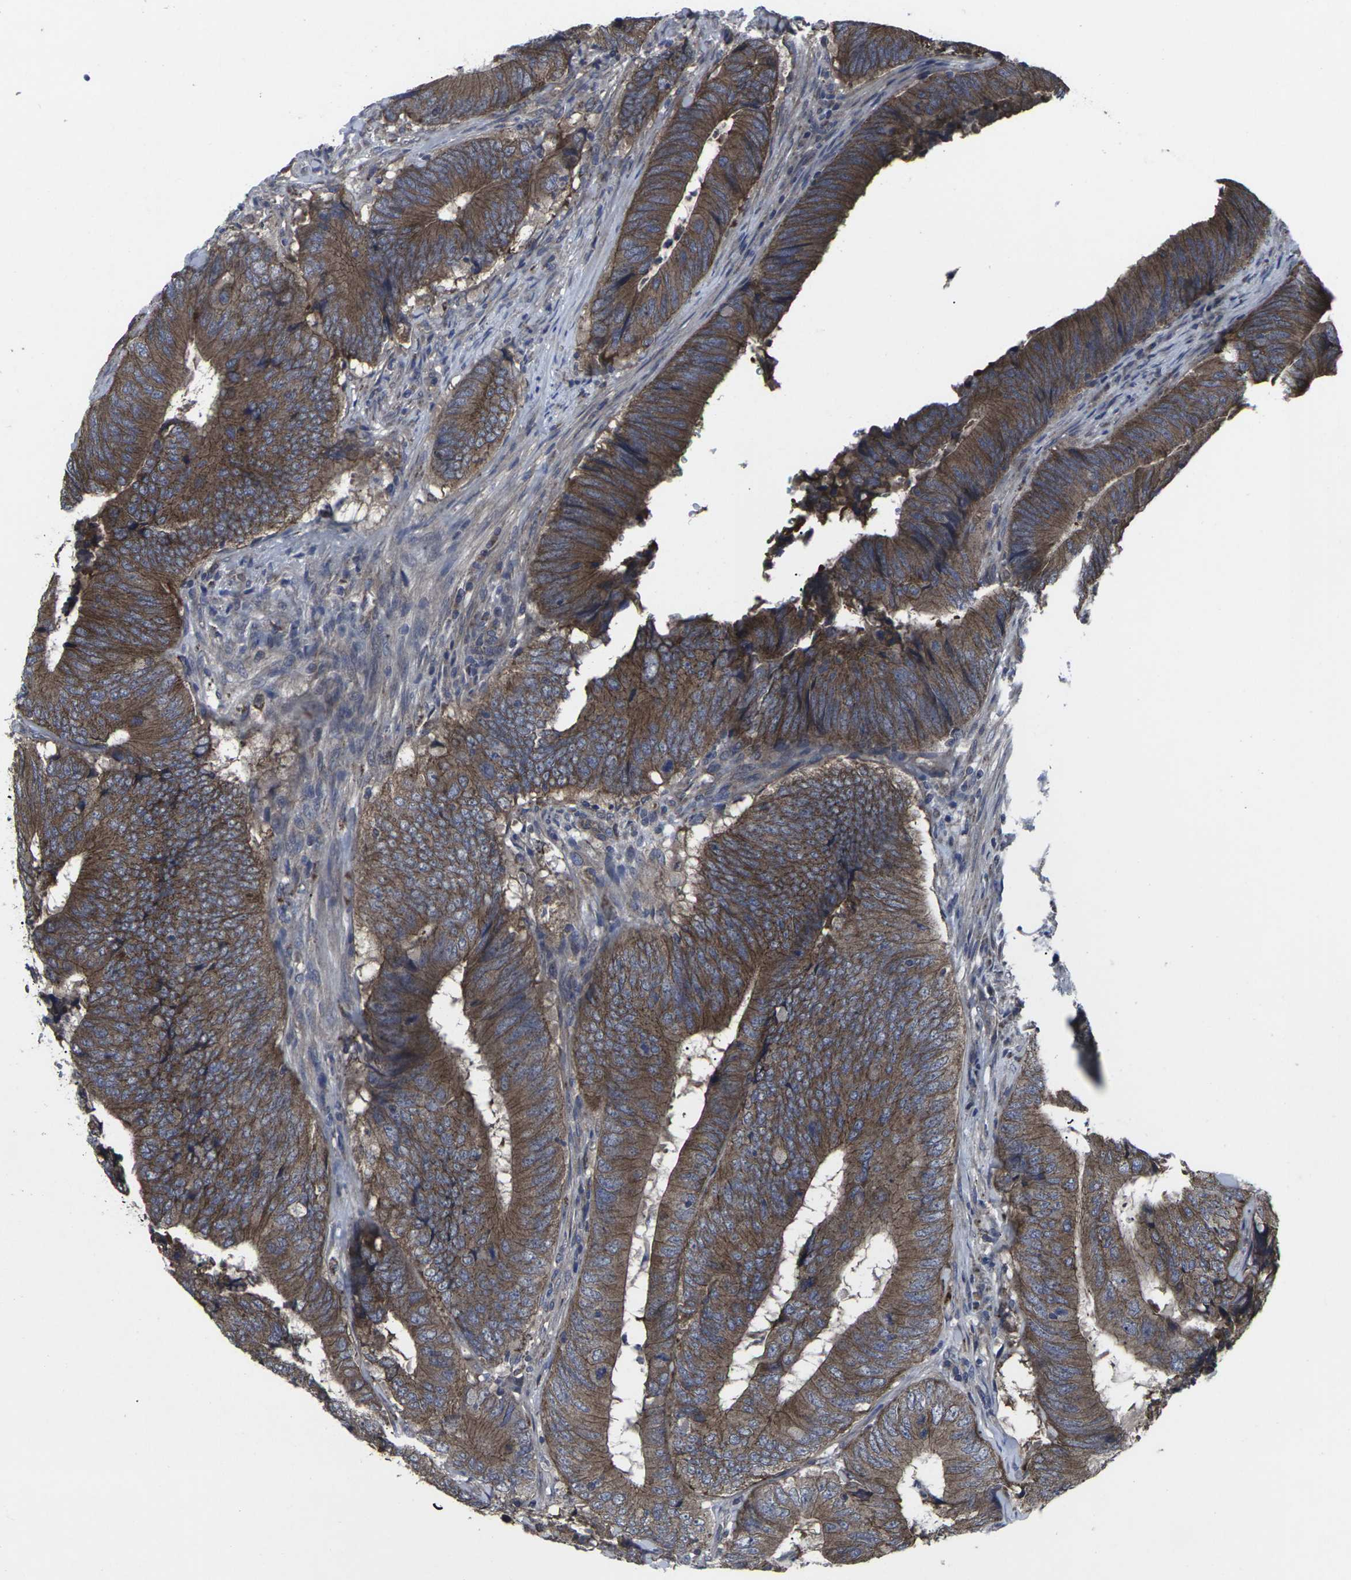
{"staining": {"intensity": "strong", "quantity": ">75%", "location": "cytoplasmic/membranous"}, "tissue": "colorectal cancer", "cell_type": "Tumor cells", "image_type": "cancer", "snomed": [{"axis": "morphology", "description": "Normal tissue, NOS"}, {"axis": "morphology", "description": "Adenocarcinoma, NOS"}, {"axis": "topography", "description": "Colon"}], "caption": "Strong cytoplasmic/membranous expression for a protein is present in about >75% of tumor cells of colorectal adenocarcinoma using immunohistochemistry (IHC).", "gene": "MAPKAPK2", "patient": {"sex": "male", "age": 56}}